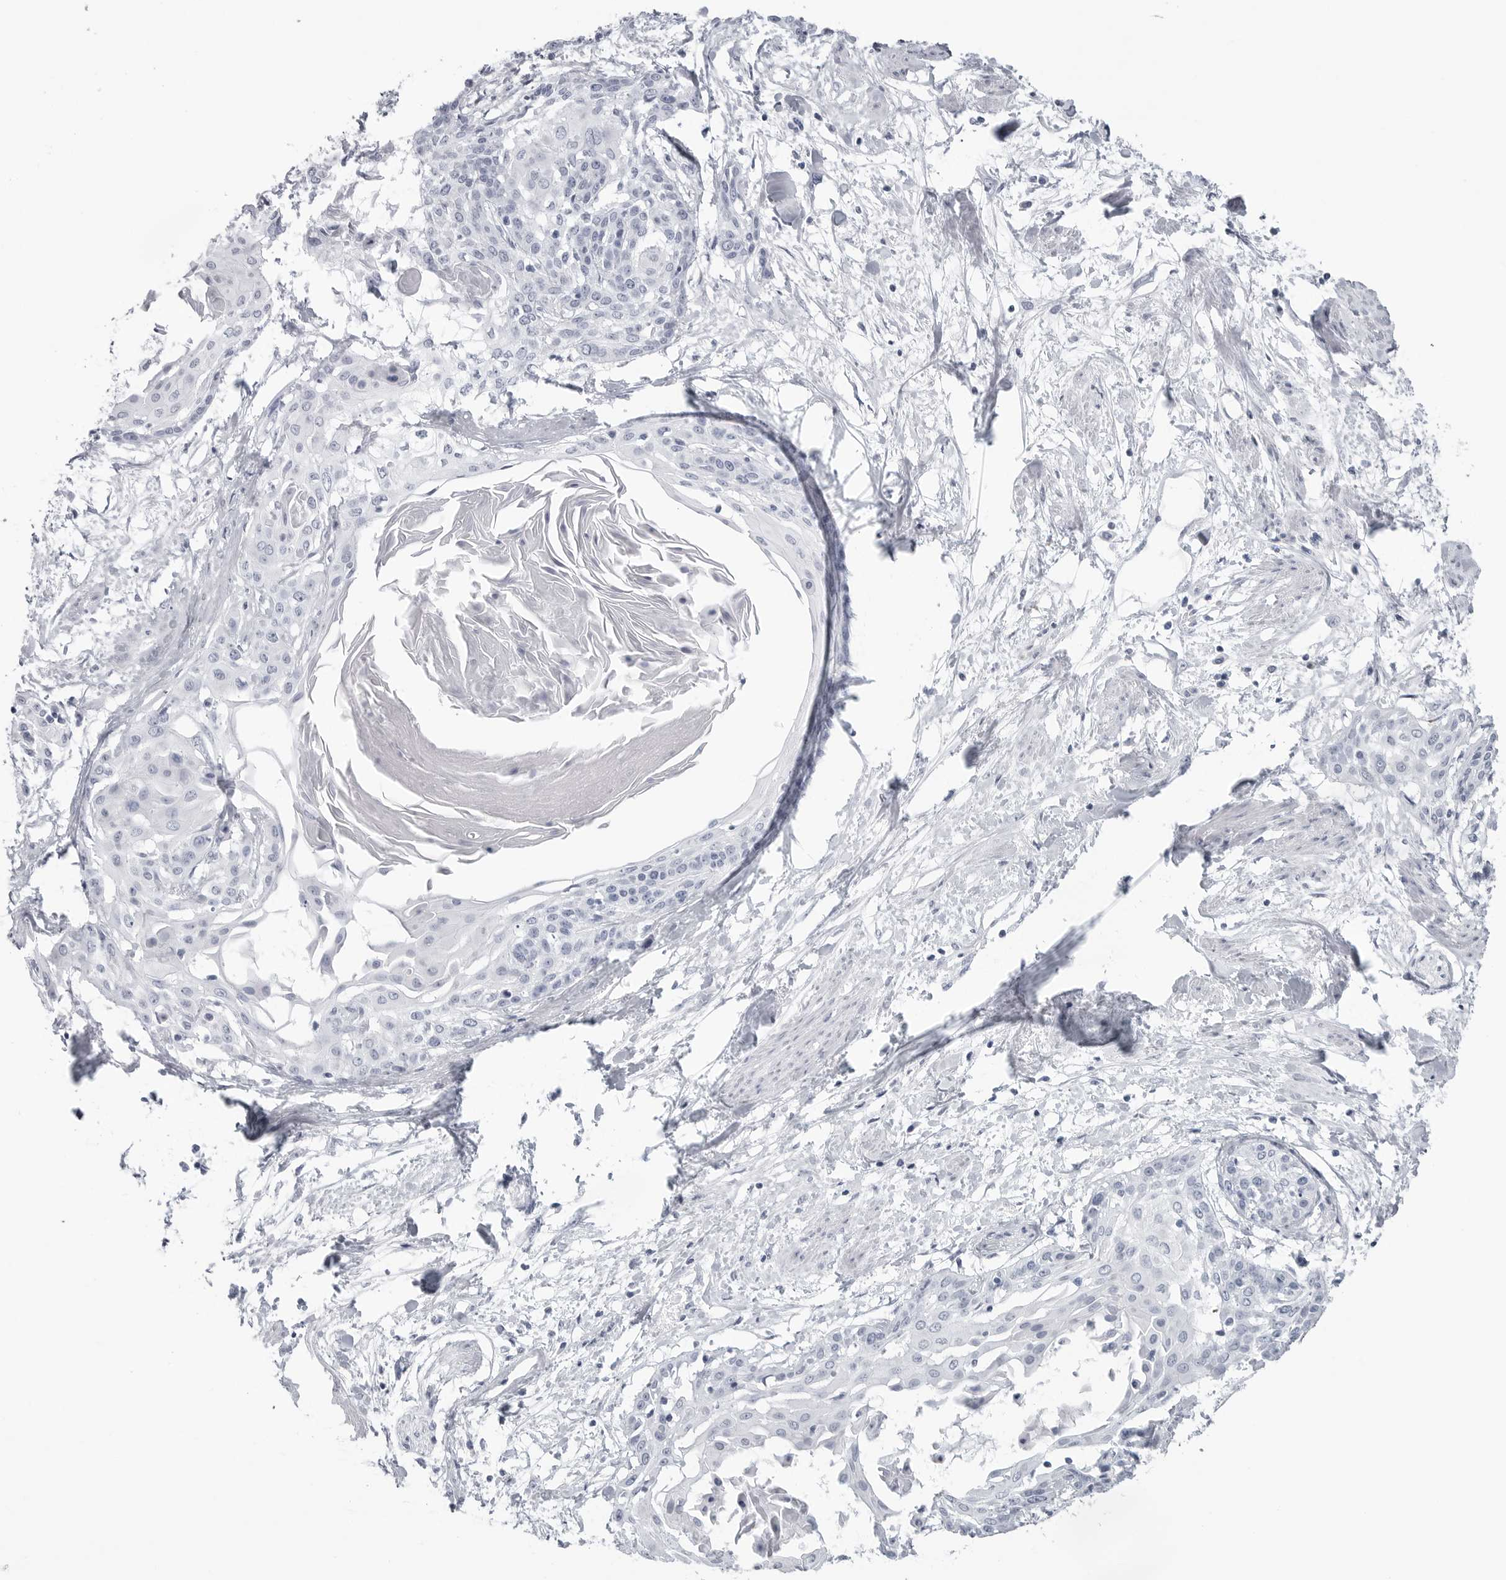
{"staining": {"intensity": "negative", "quantity": "none", "location": "none"}, "tissue": "cervical cancer", "cell_type": "Tumor cells", "image_type": "cancer", "snomed": [{"axis": "morphology", "description": "Squamous cell carcinoma, NOS"}, {"axis": "topography", "description": "Cervix"}], "caption": "A micrograph of human squamous cell carcinoma (cervical) is negative for staining in tumor cells. (DAB immunohistochemistry visualized using brightfield microscopy, high magnification).", "gene": "CST2", "patient": {"sex": "female", "age": 57}}